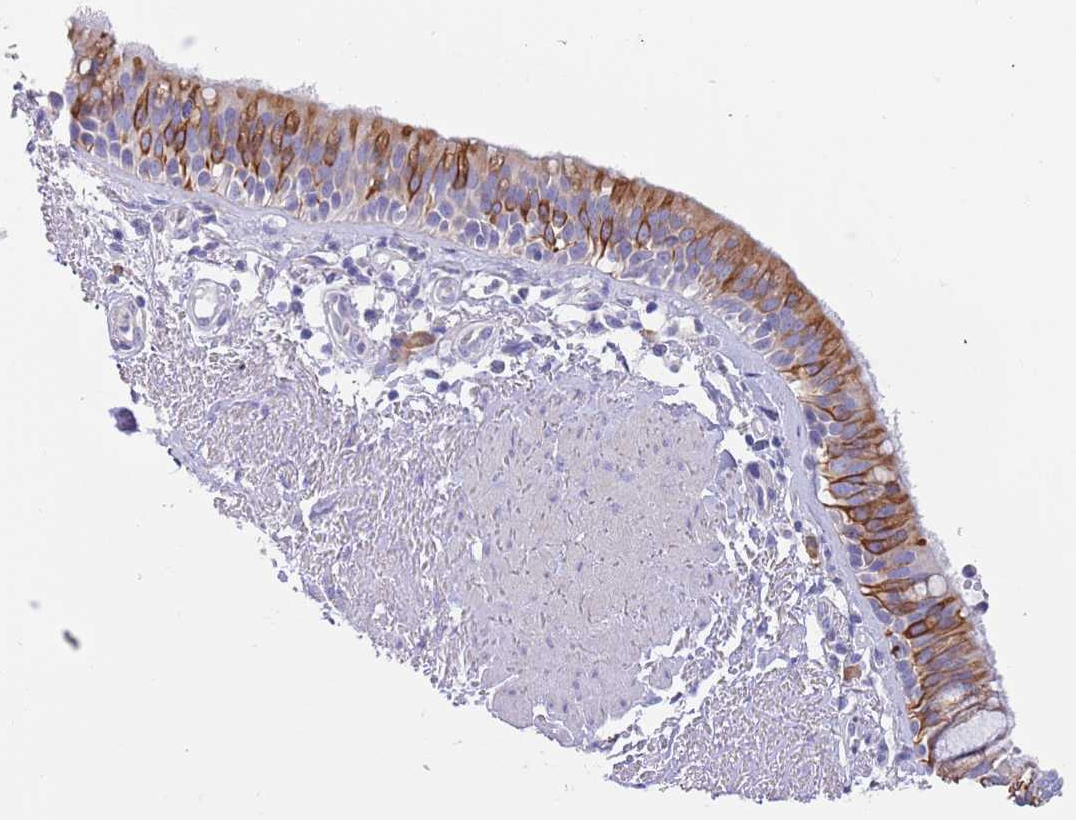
{"staining": {"intensity": "strong", "quantity": "25%-75%", "location": "cytoplasmic/membranous"}, "tissue": "bronchus", "cell_type": "Respiratory epithelial cells", "image_type": "normal", "snomed": [{"axis": "morphology", "description": "Normal tissue, NOS"}, {"axis": "morphology", "description": "Neoplasm, uncertain whether benign or malignant"}, {"axis": "topography", "description": "Bronchus"}, {"axis": "topography", "description": "Lung"}], "caption": "Immunohistochemistry (IHC) micrograph of normal bronchus: bronchus stained using immunohistochemistry (IHC) reveals high levels of strong protein expression localized specifically in the cytoplasmic/membranous of respiratory epithelial cells, appearing as a cytoplasmic/membranous brown color.", "gene": "CCDC149", "patient": {"sex": "male", "age": 55}}